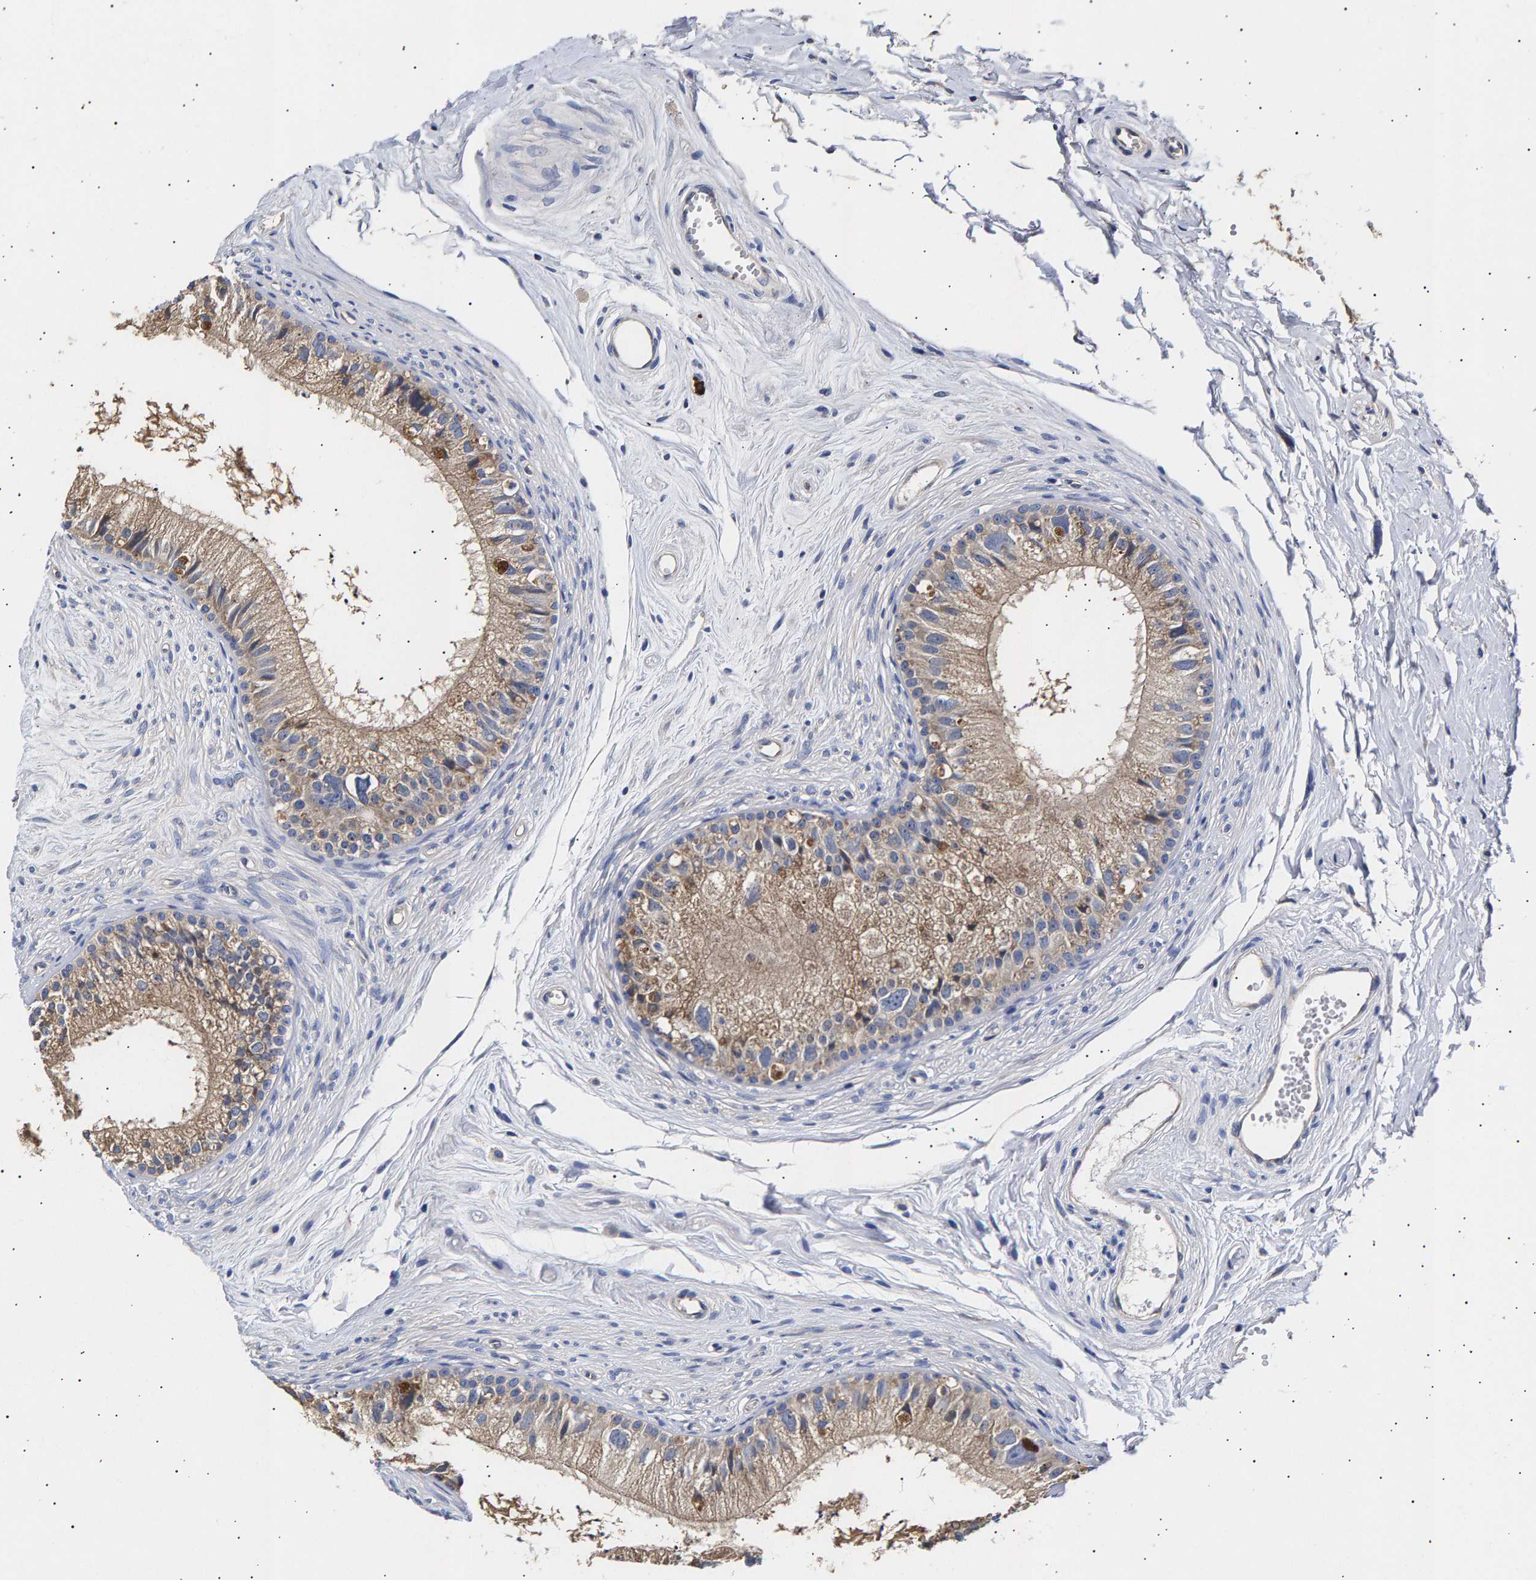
{"staining": {"intensity": "moderate", "quantity": ">75%", "location": "cytoplasmic/membranous"}, "tissue": "epididymis", "cell_type": "Glandular cells", "image_type": "normal", "snomed": [{"axis": "morphology", "description": "Normal tissue, NOS"}, {"axis": "topography", "description": "Epididymis"}], "caption": "Epididymis was stained to show a protein in brown. There is medium levels of moderate cytoplasmic/membranous staining in about >75% of glandular cells.", "gene": "ANKRD40", "patient": {"sex": "male", "age": 56}}